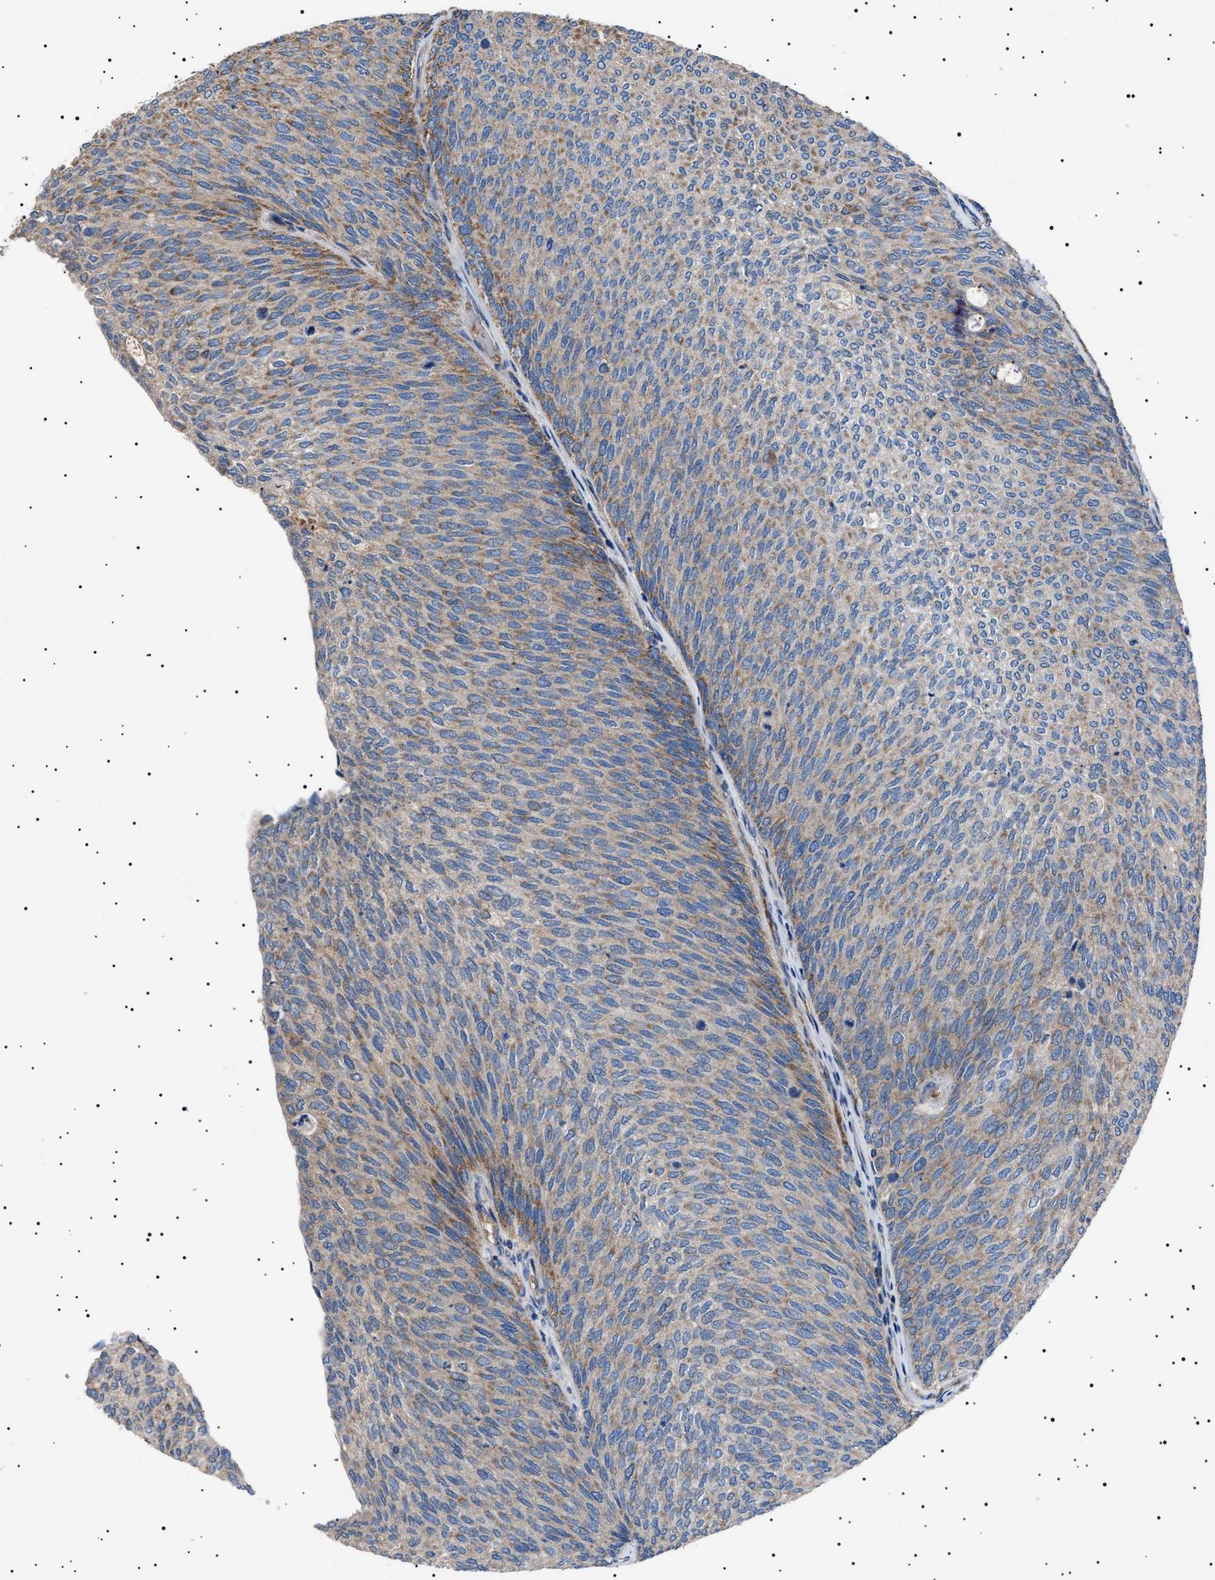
{"staining": {"intensity": "moderate", "quantity": "25%-75%", "location": "cytoplasmic/membranous"}, "tissue": "urothelial cancer", "cell_type": "Tumor cells", "image_type": "cancer", "snomed": [{"axis": "morphology", "description": "Urothelial carcinoma, Low grade"}, {"axis": "topography", "description": "Urinary bladder"}], "caption": "This image demonstrates low-grade urothelial carcinoma stained with immunohistochemistry (IHC) to label a protein in brown. The cytoplasmic/membranous of tumor cells show moderate positivity for the protein. Nuclei are counter-stained blue.", "gene": "PTRH1", "patient": {"sex": "female", "age": 79}}